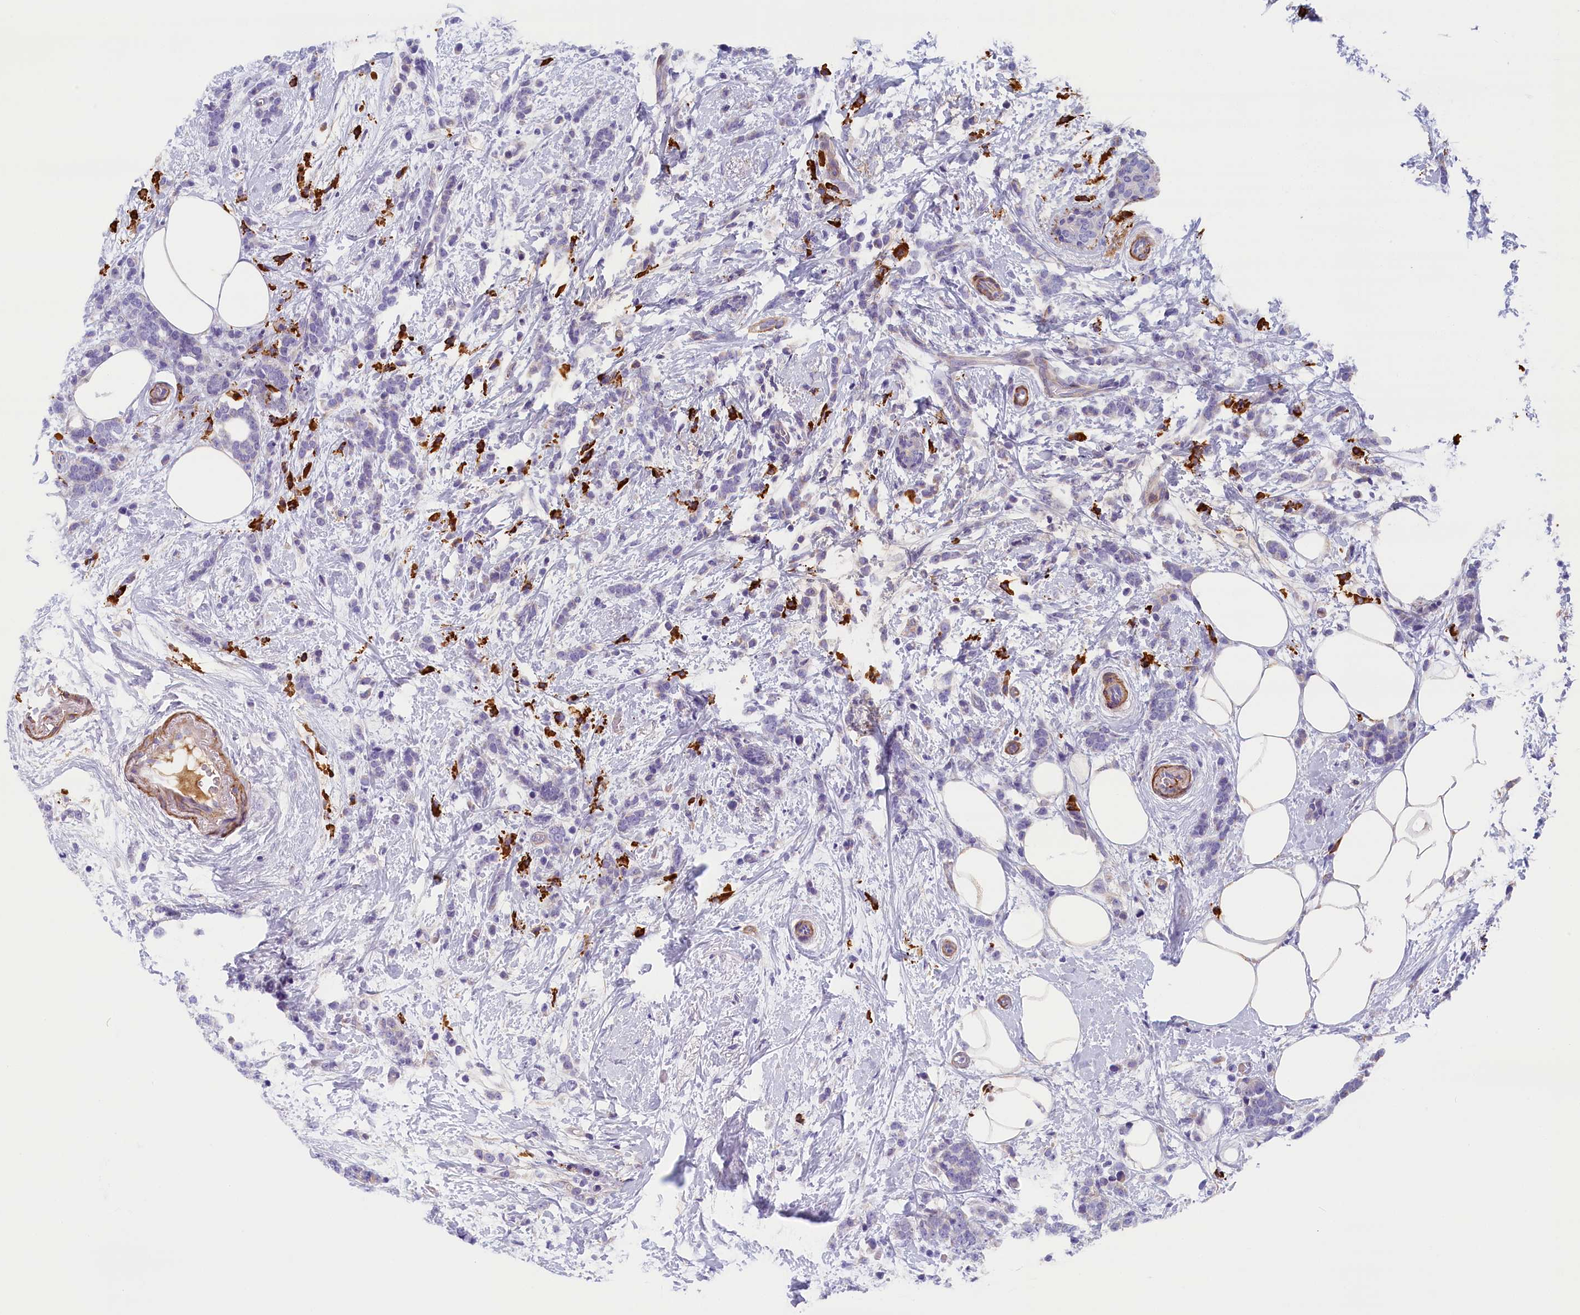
{"staining": {"intensity": "negative", "quantity": "none", "location": "none"}, "tissue": "breast cancer", "cell_type": "Tumor cells", "image_type": "cancer", "snomed": [{"axis": "morphology", "description": "Lobular carcinoma"}, {"axis": "topography", "description": "Breast"}], "caption": "Tumor cells show no significant positivity in breast lobular carcinoma.", "gene": "BCL2L13", "patient": {"sex": "female", "age": 58}}